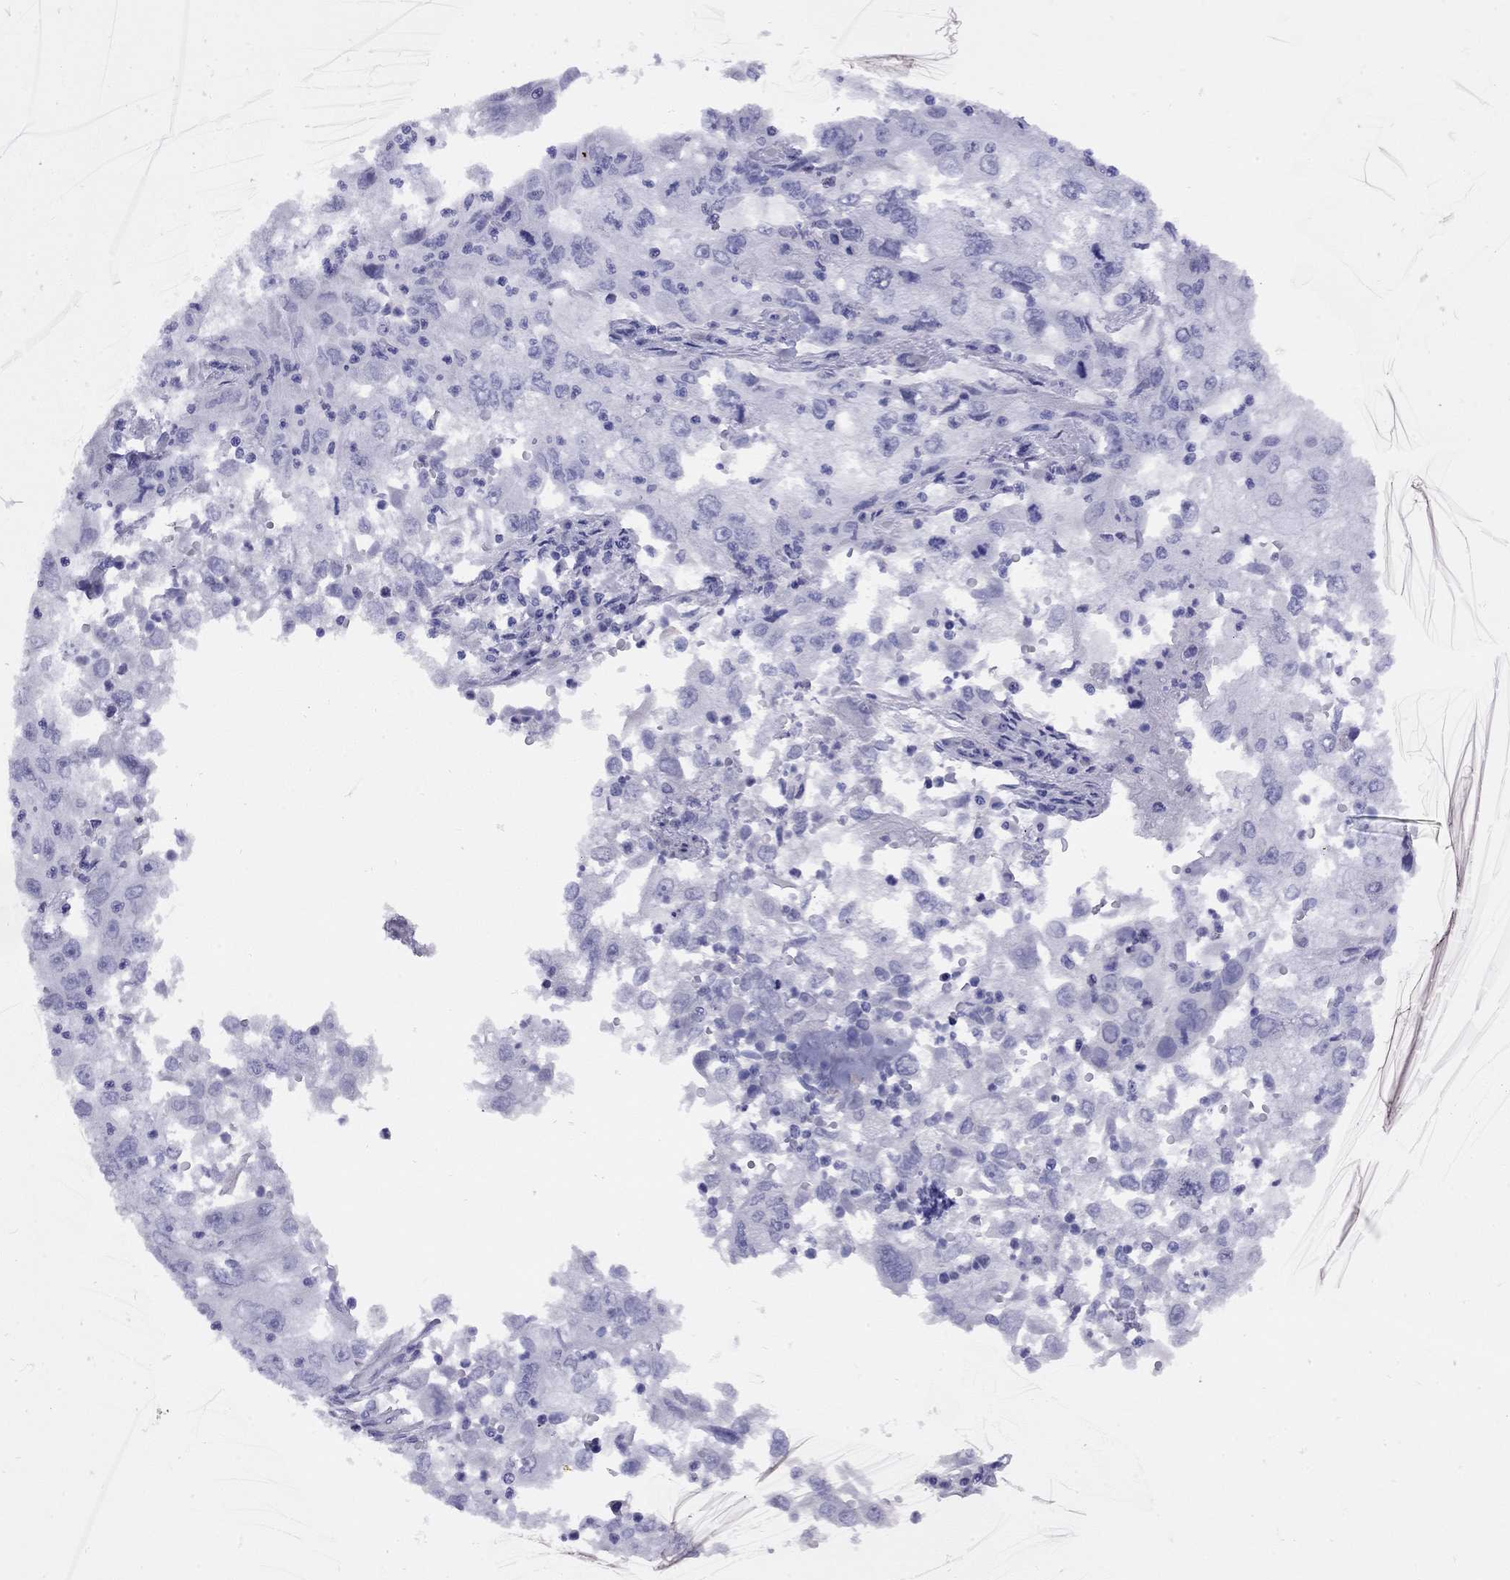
{"staining": {"intensity": "negative", "quantity": "none", "location": "none"}, "tissue": "cervical cancer", "cell_type": "Tumor cells", "image_type": "cancer", "snomed": [{"axis": "morphology", "description": "Squamous cell carcinoma, NOS"}, {"axis": "topography", "description": "Cervix"}], "caption": "The immunohistochemistry image has no significant positivity in tumor cells of squamous cell carcinoma (cervical) tissue.", "gene": "GRIA2", "patient": {"sex": "female", "age": 36}}